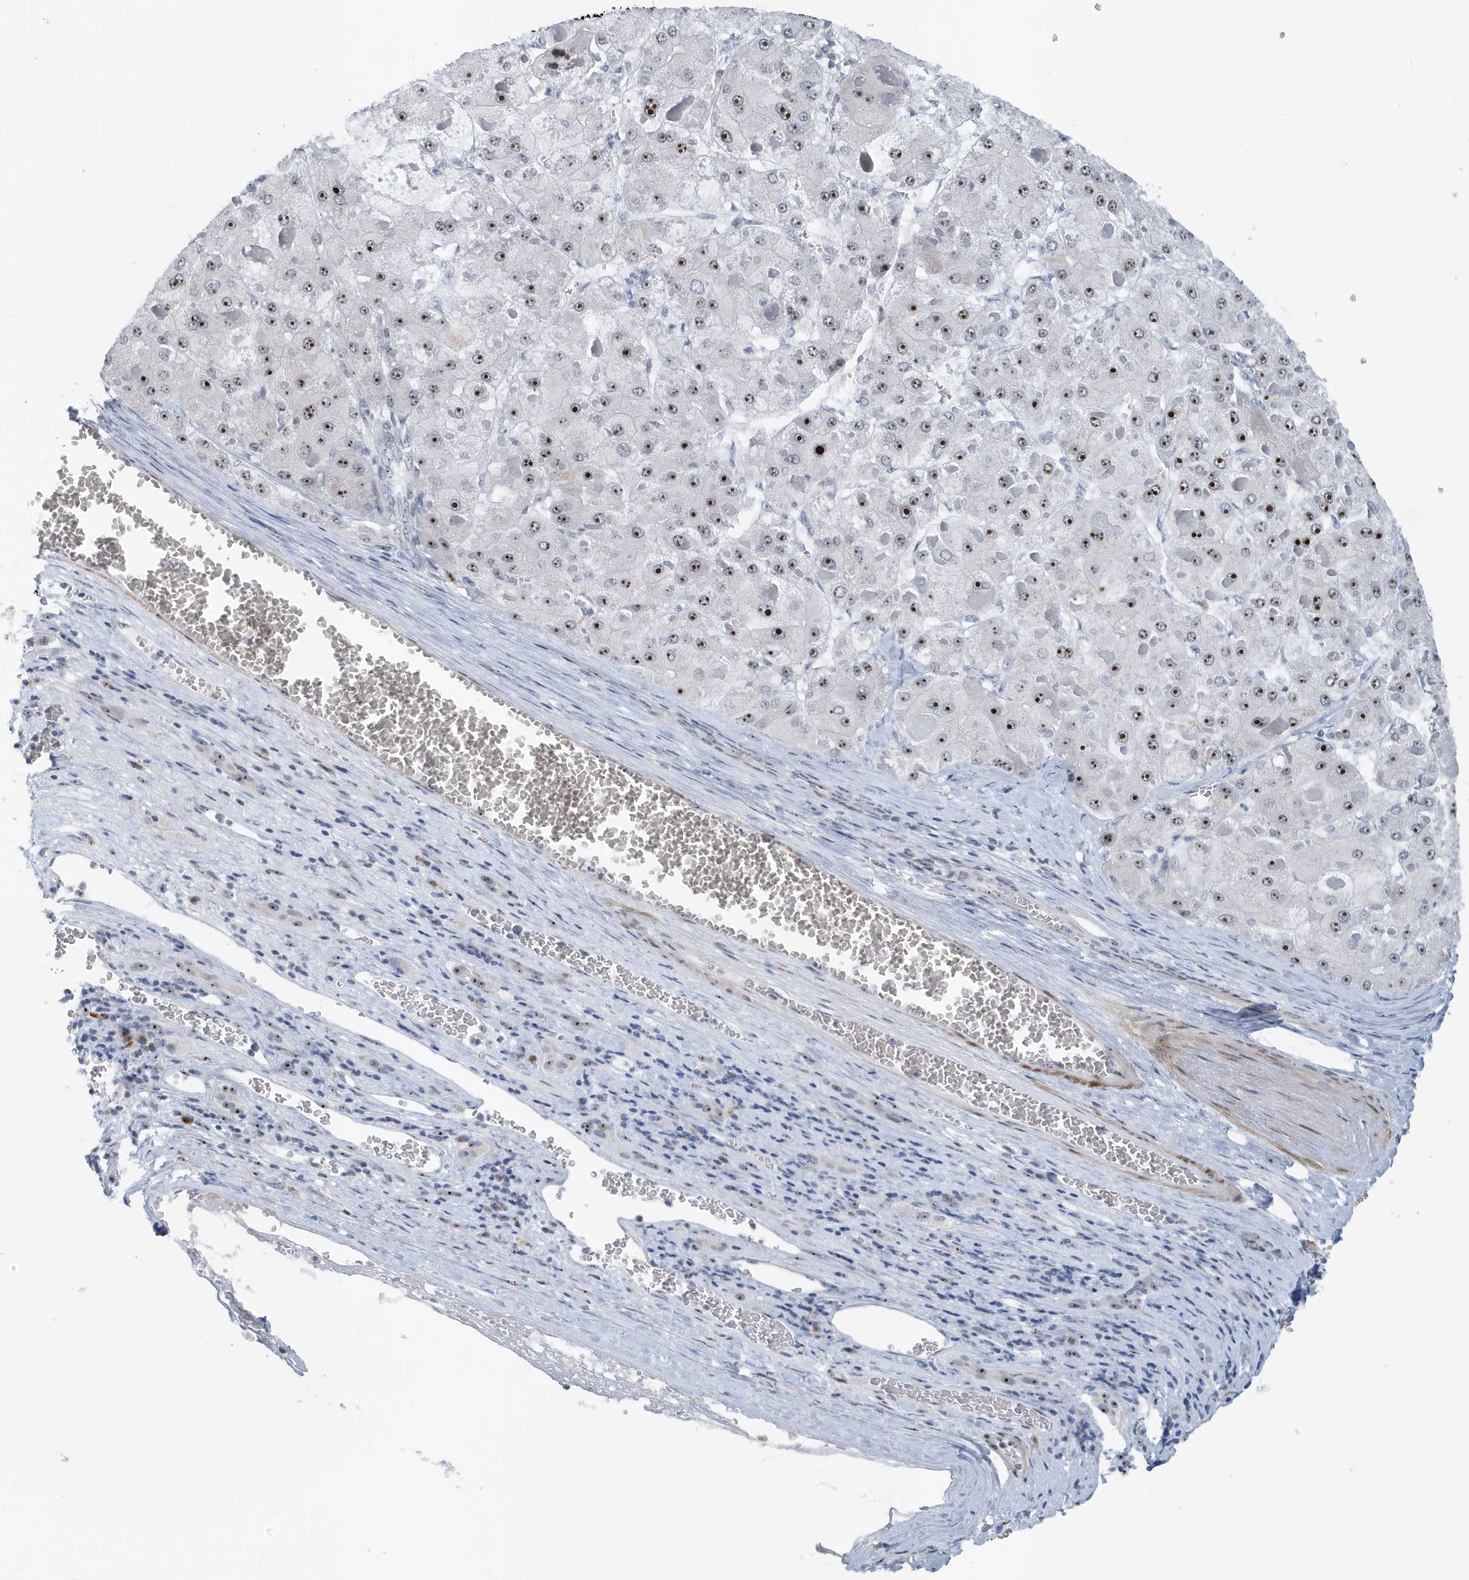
{"staining": {"intensity": "moderate", "quantity": ">75%", "location": "nuclear"}, "tissue": "liver cancer", "cell_type": "Tumor cells", "image_type": "cancer", "snomed": [{"axis": "morphology", "description": "Carcinoma, Hepatocellular, NOS"}, {"axis": "topography", "description": "Liver"}], "caption": "This image displays IHC staining of human liver cancer, with medium moderate nuclear staining in approximately >75% of tumor cells.", "gene": "RPF2", "patient": {"sex": "female", "age": 73}}